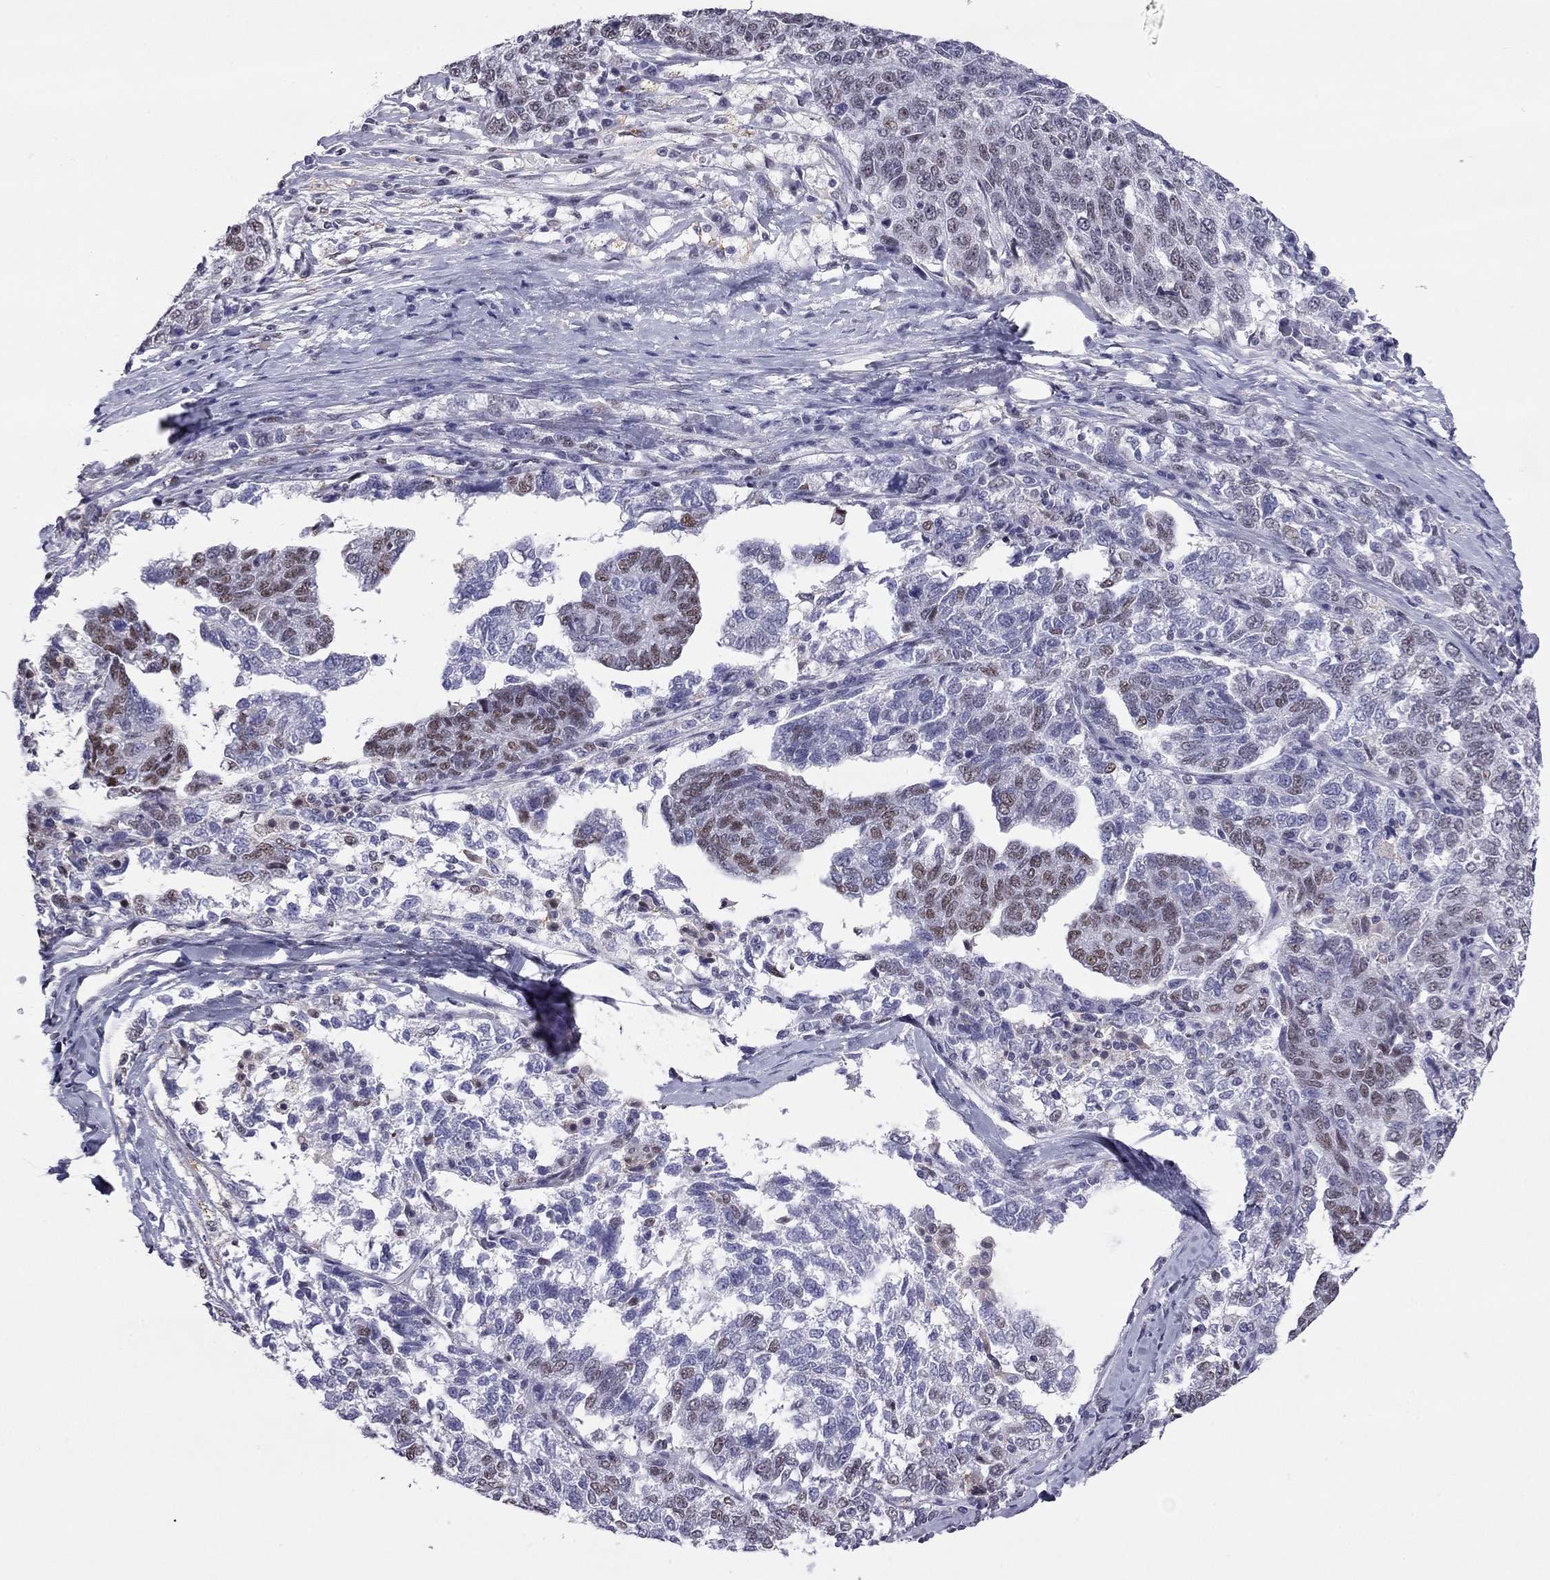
{"staining": {"intensity": "moderate", "quantity": "<25%", "location": "nuclear"}, "tissue": "ovarian cancer", "cell_type": "Tumor cells", "image_type": "cancer", "snomed": [{"axis": "morphology", "description": "Cystadenocarcinoma, serous, NOS"}, {"axis": "topography", "description": "Ovary"}], "caption": "The photomicrograph reveals a brown stain indicating the presence of a protein in the nuclear of tumor cells in ovarian cancer (serous cystadenocarcinoma). (DAB (3,3'-diaminobenzidine) = brown stain, brightfield microscopy at high magnification).", "gene": "DOT1L", "patient": {"sex": "female", "age": 71}}